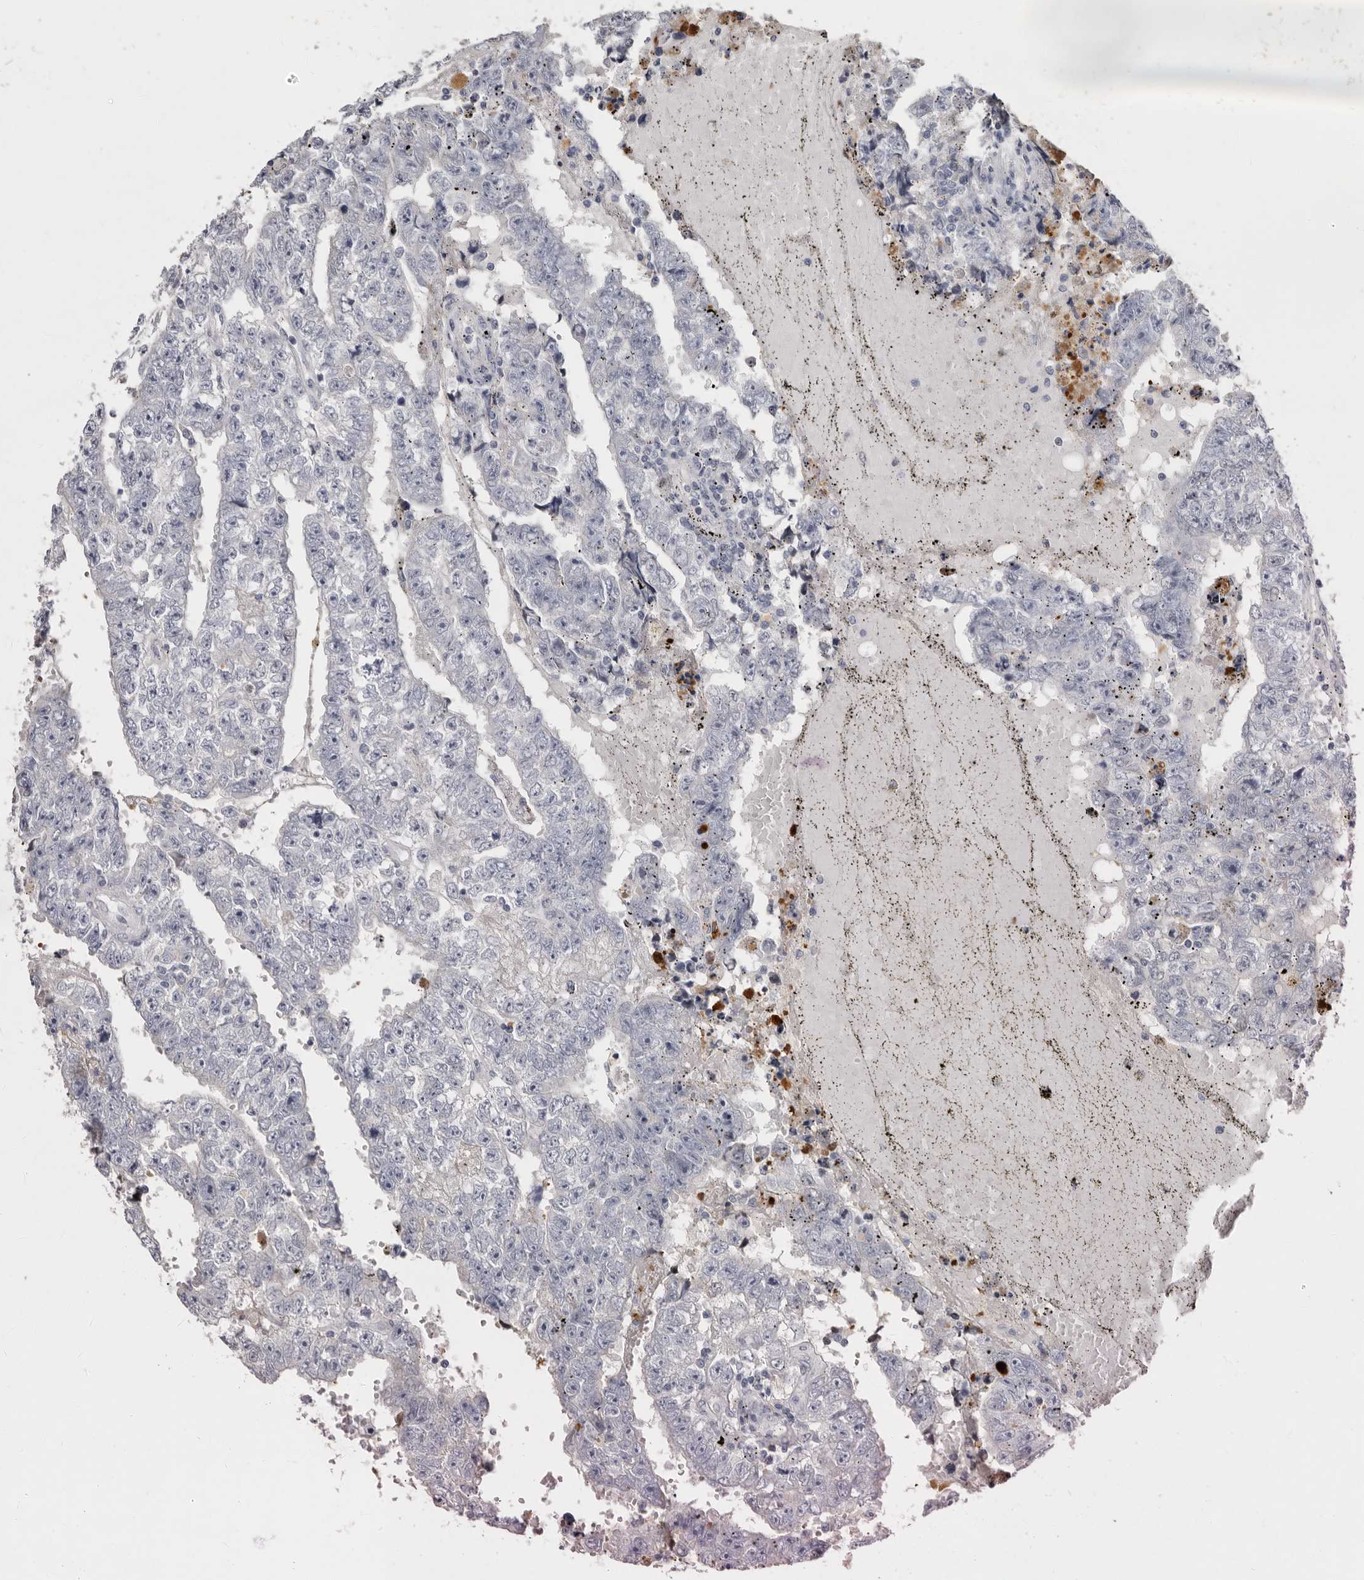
{"staining": {"intensity": "negative", "quantity": "none", "location": "none"}, "tissue": "testis cancer", "cell_type": "Tumor cells", "image_type": "cancer", "snomed": [{"axis": "morphology", "description": "Carcinoma, Embryonal, NOS"}, {"axis": "topography", "description": "Testis"}], "caption": "Human testis embryonal carcinoma stained for a protein using immunohistochemistry shows no staining in tumor cells.", "gene": "KLHL38", "patient": {"sex": "male", "age": 25}}